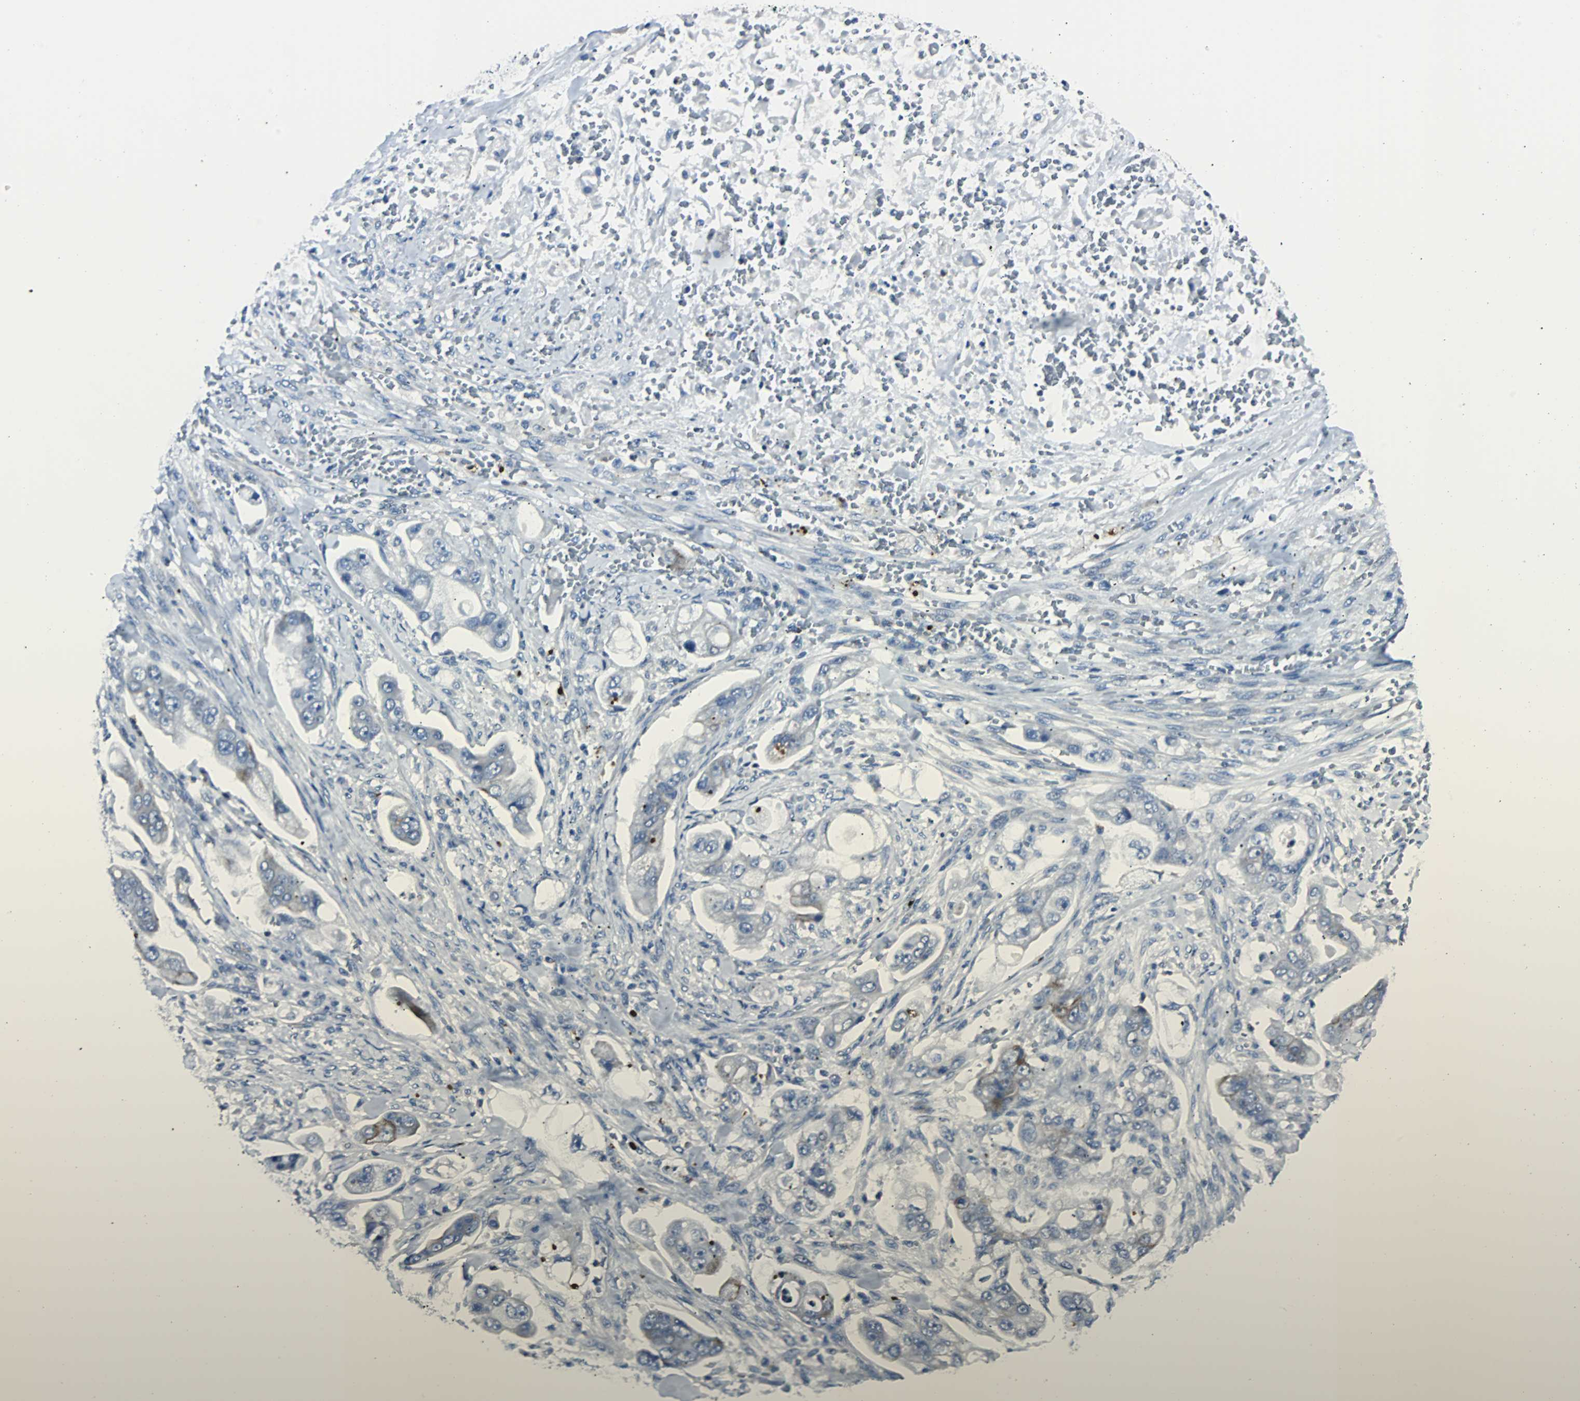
{"staining": {"intensity": "negative", "quantity": "none", "location": "none"}, "tissue": "stomach cancer", "cell_type": "Tumor cells", "image_type": "cancer", "snomed": [{"axis": "morphology", "description": "Adenocarcinoma, NOS"}, {"axis": "topography", "description": "Stomach"}], "caption": "Human stomach cancer stained for a protein using IHC reveals no staining in tumor cells.", "gene": "RASA1", "patient": {"sex": "male", "age": 62}}